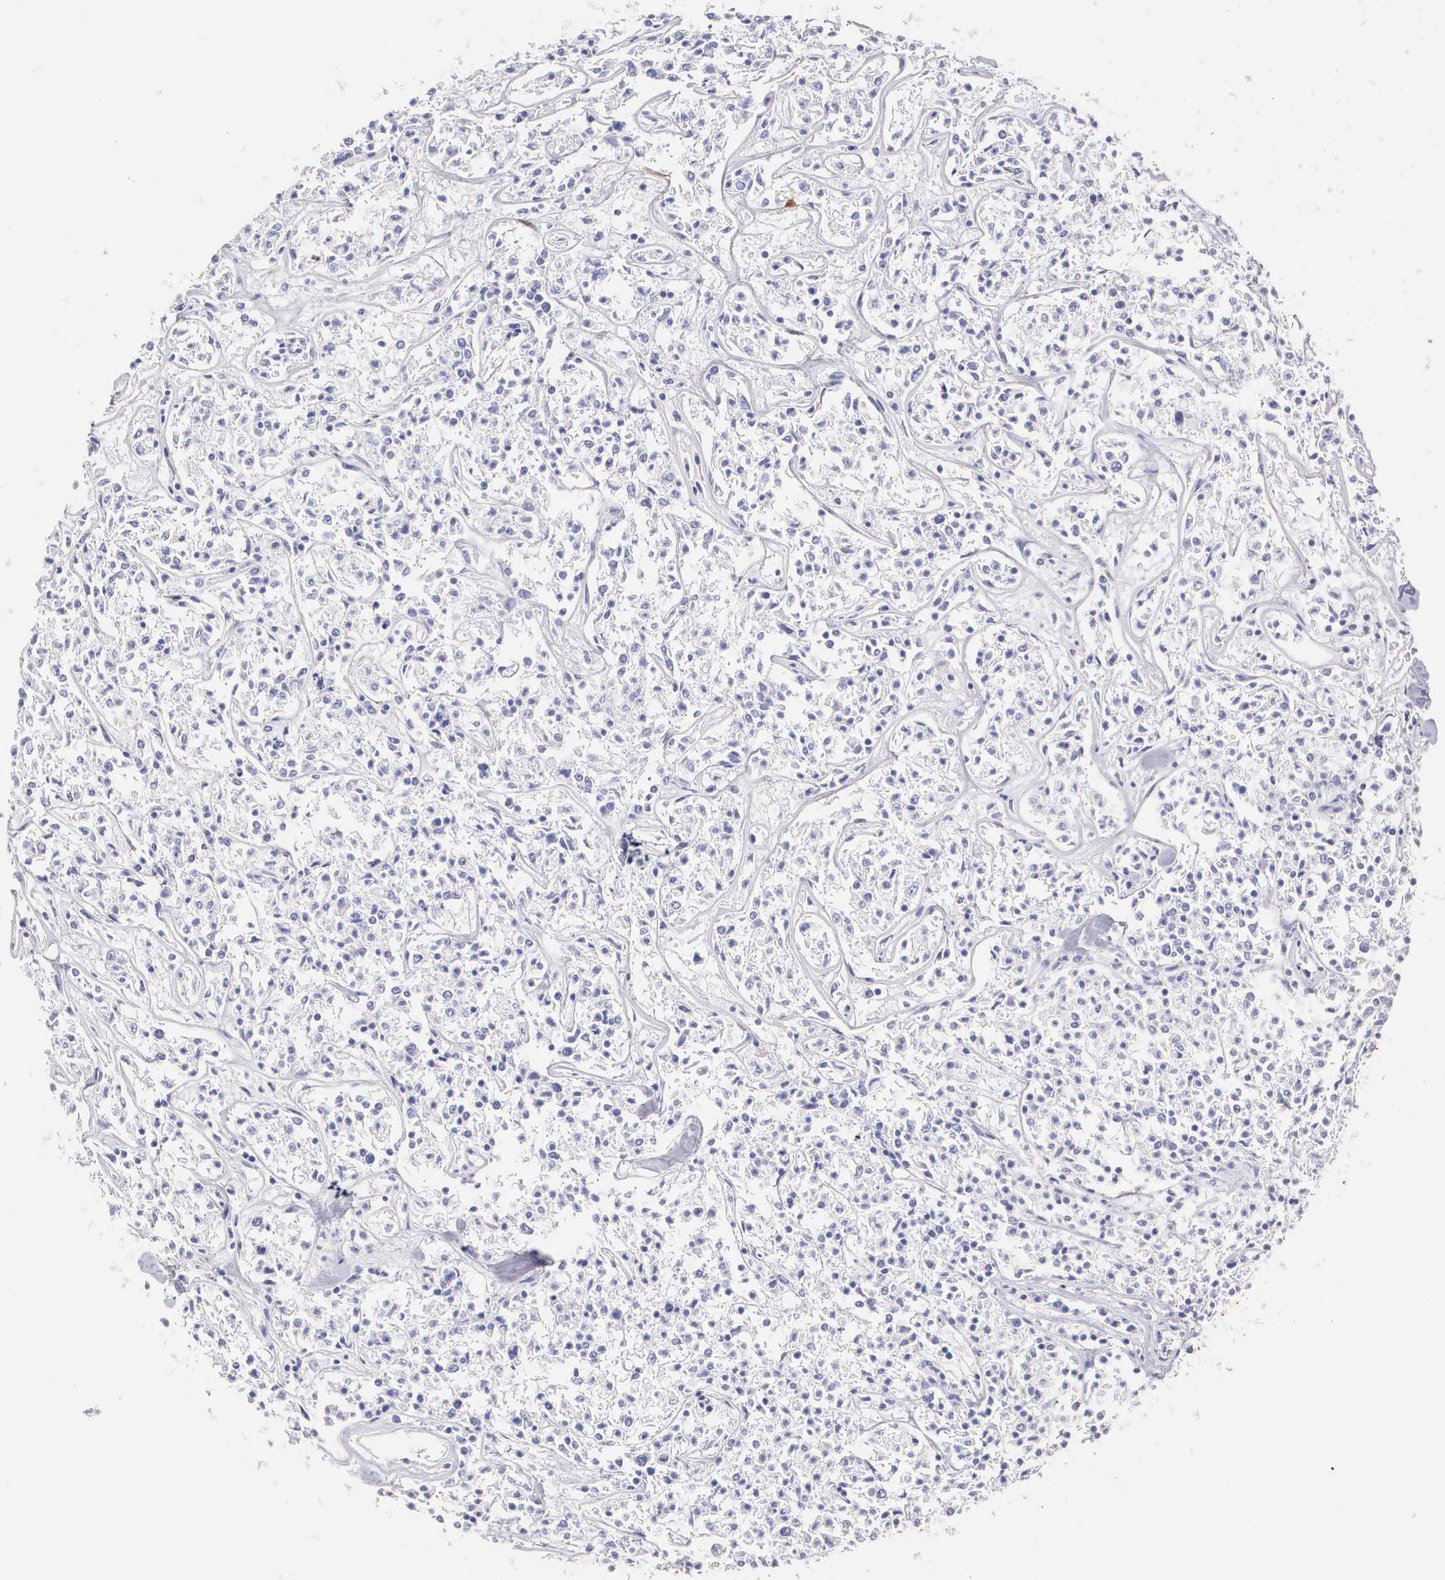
{"staining": {"intensity": "negative", "quantity": "none", "location": "none"}, "tissue": "lymphoma", "cell_type": "Tumor cells", "image_type": "cancer", "snomed": [{"axis": "morphology", "description": "Malignant lymphoma, non-Hodgkin's type, Low grade"}, {"axis": "topography", "description": "Small intestine"}], "caption": "High power microscopy micrograph of an immunohistochemistry (IHC) photomicrograph of lymphoma, revealing no significant positivity in tumor cells.", "gene": "KRT17", "patient": {"sex": "female", "age": 59}}